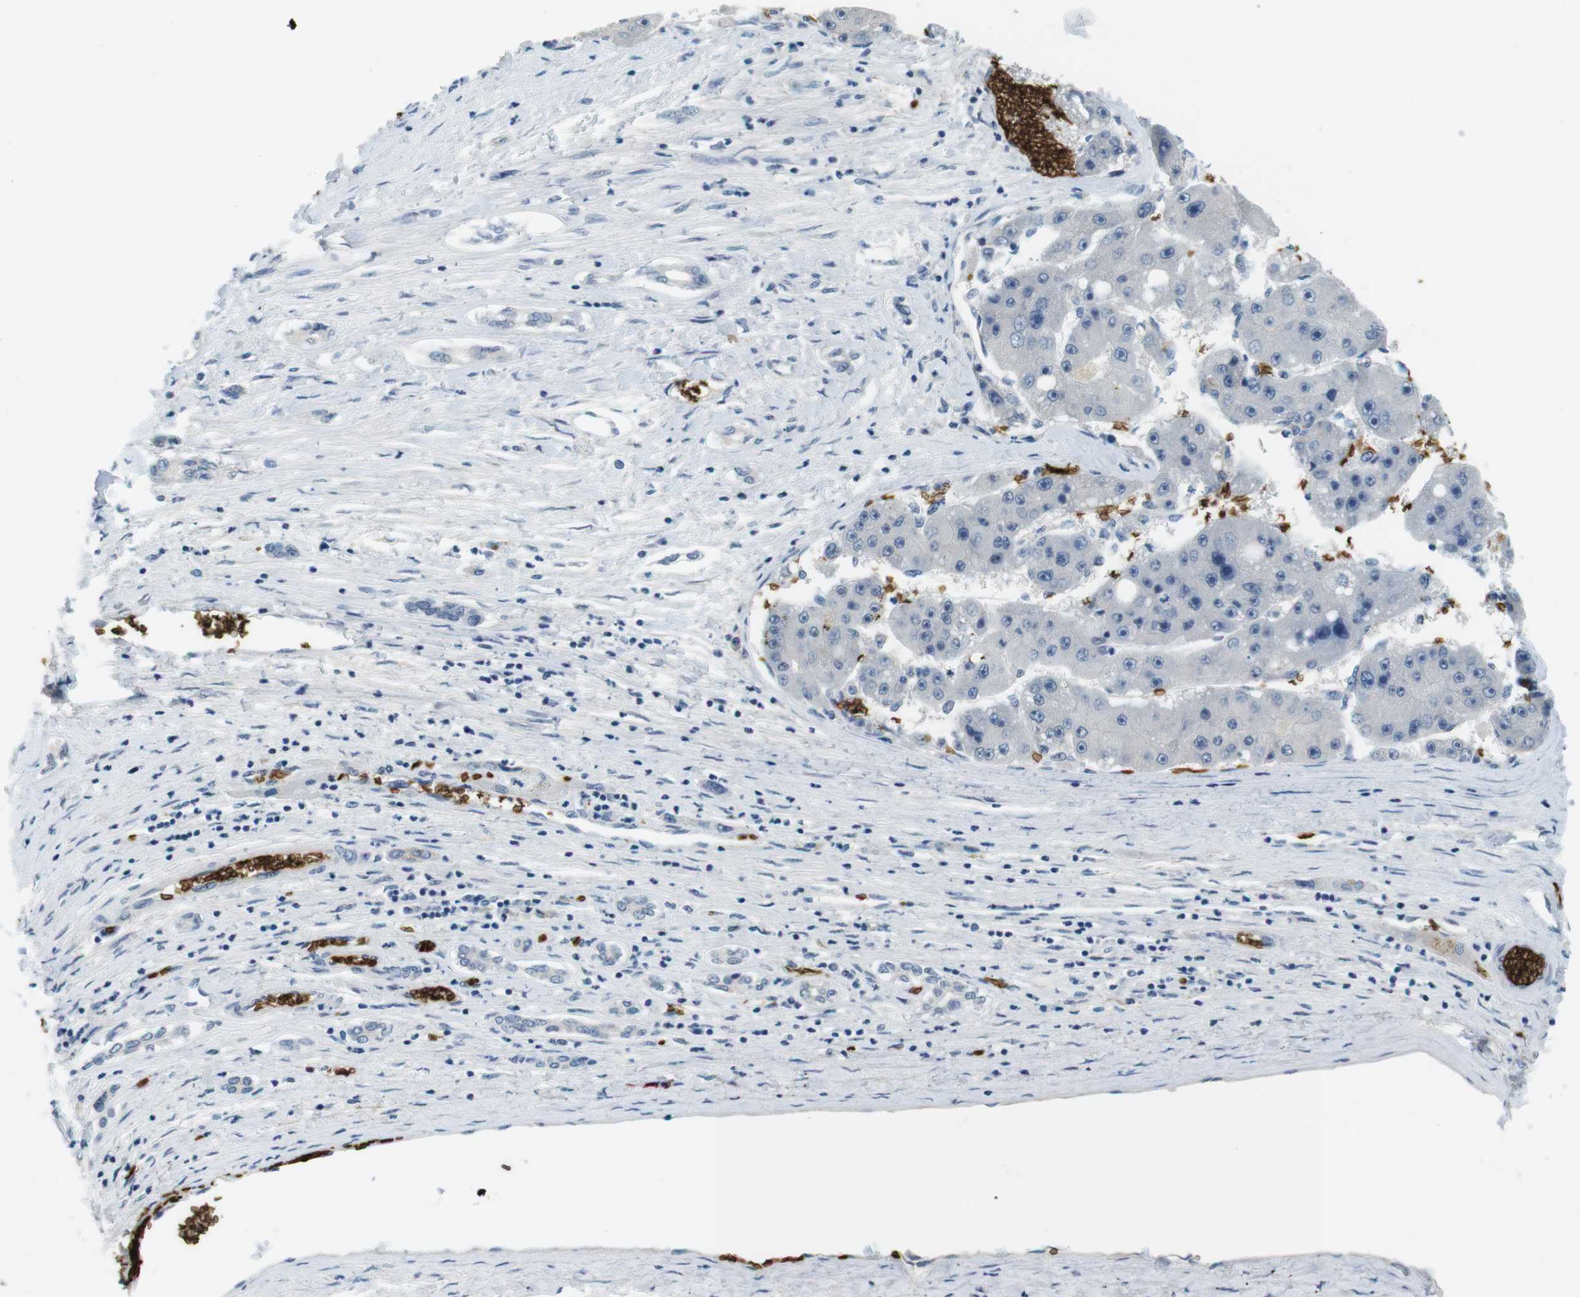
{"staining": {"intensity": "negative", "quantity": "none", "location": "none"}, "tissue": "liver cancer", "cell_type": "Tumor cells", "image_type": "cancer", "snomed": [{"axis": "morphology", "description": "Carcinoma, Hepatocellular, NOS"}, {"axis": "topography", "description": "Liver"}], "caption": "This is a photomicrograph of immunohistochemistry staining of liver cancer (hepatocellular carcinoma), which shows no staining in tumor cells. (DAB immunohistochemistry with hematoxylin counter stain).", "gene": "SLC4A1", "patient": {"sex": "female", "age": 61}}